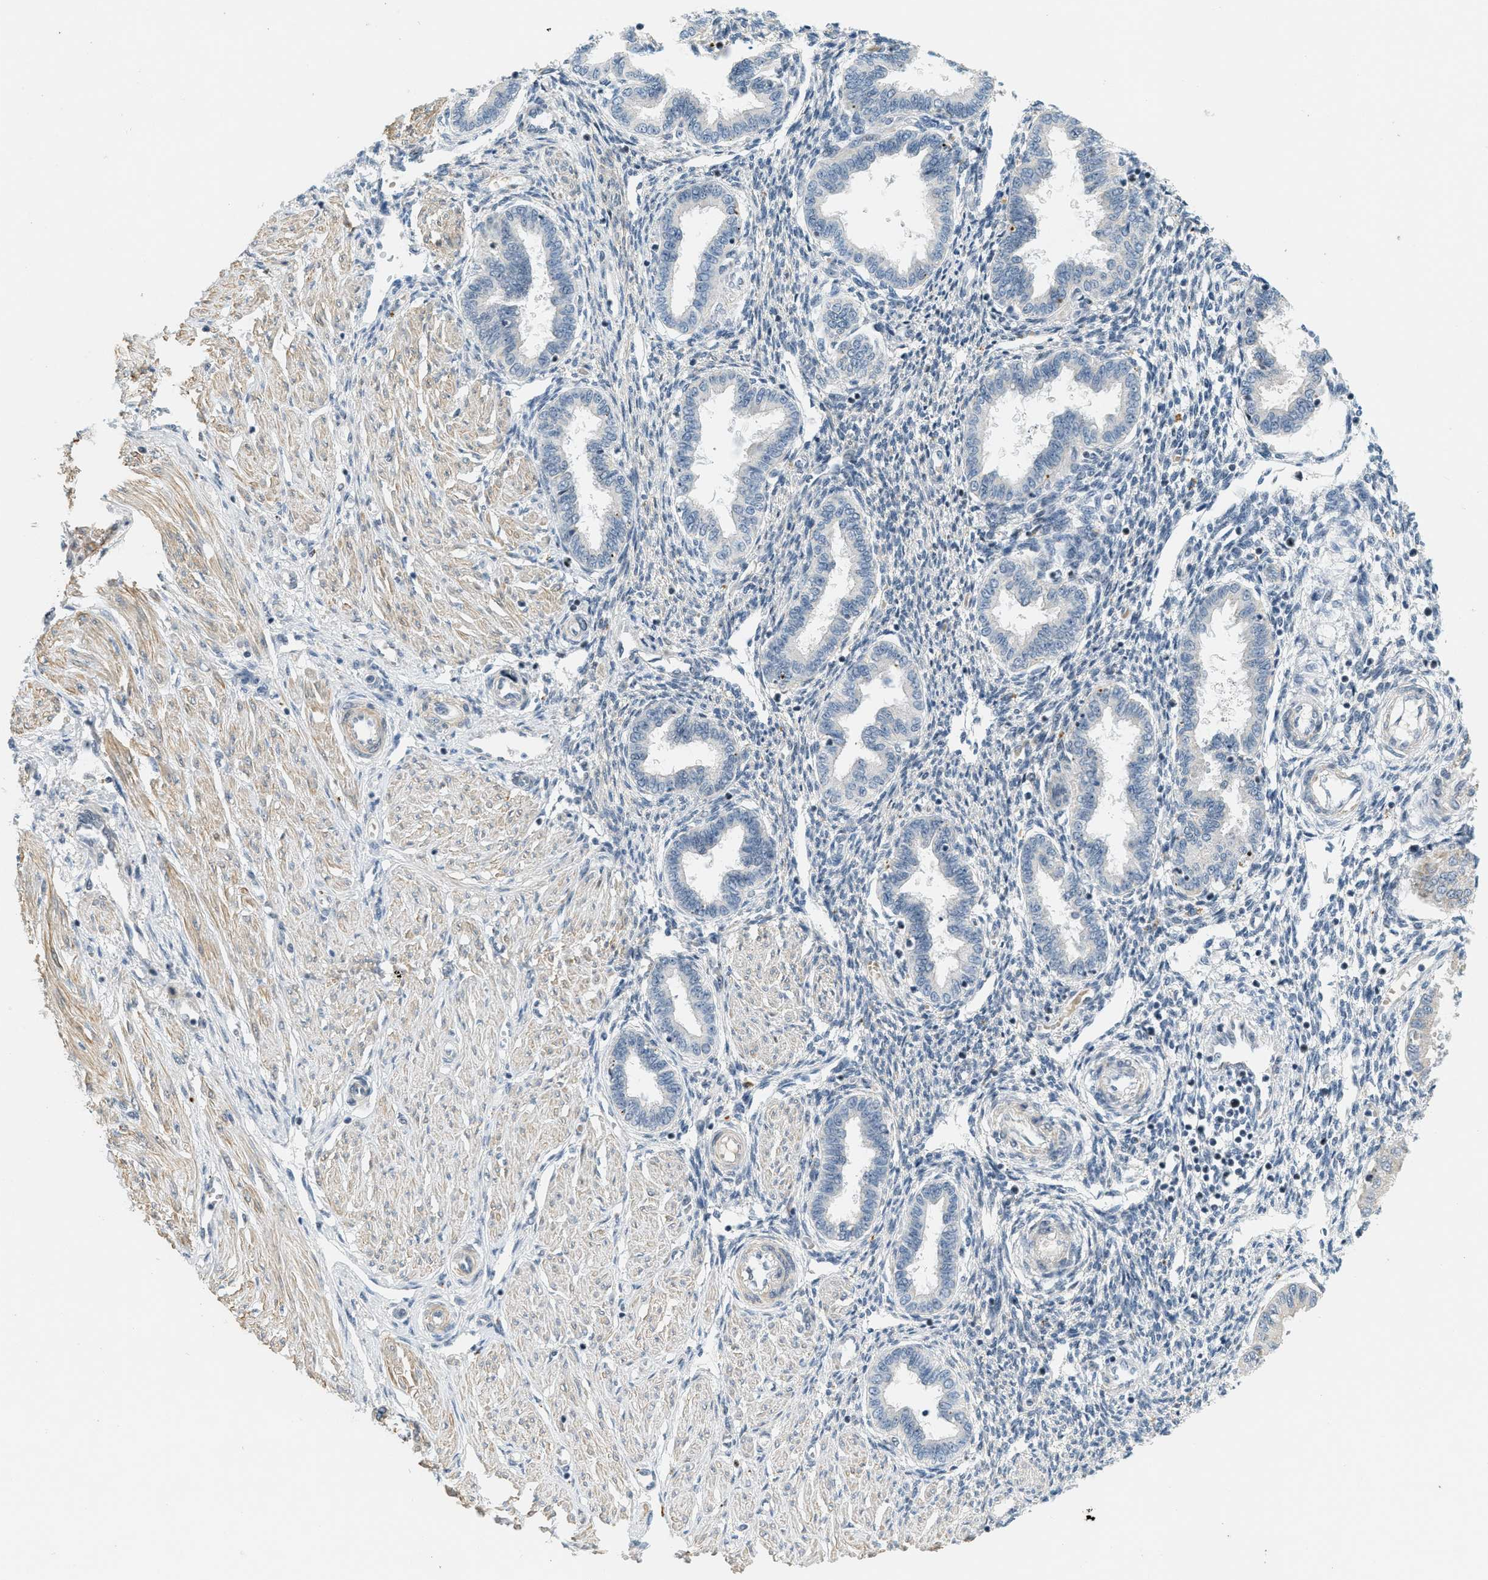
{"staining": {"intensity": "negative", "quantity": "none", "location": "none"}, "tissue": "endometrium", "cell_type": "Cells in endometrial stroma", "image_type": "normal", "snomed": [{"axis": "morphology", "description": "Normal tissue, NOS"}, {"axis": "topography", "description": "Endometrium"}], "caption": "High power microscopy photomicrograph of an IHC photomicrograph of unremarkable endometrium, revealing no significant positivity in cells in endometrial stroma. Brightfield microscopy of IHC stained with DAB (3,3'-diaminobenzidine) (brown) and hematoxylin (blue), captured at high magnification.", "gene": "DDX47", "patient": {"sex": "female", "age": 33}}